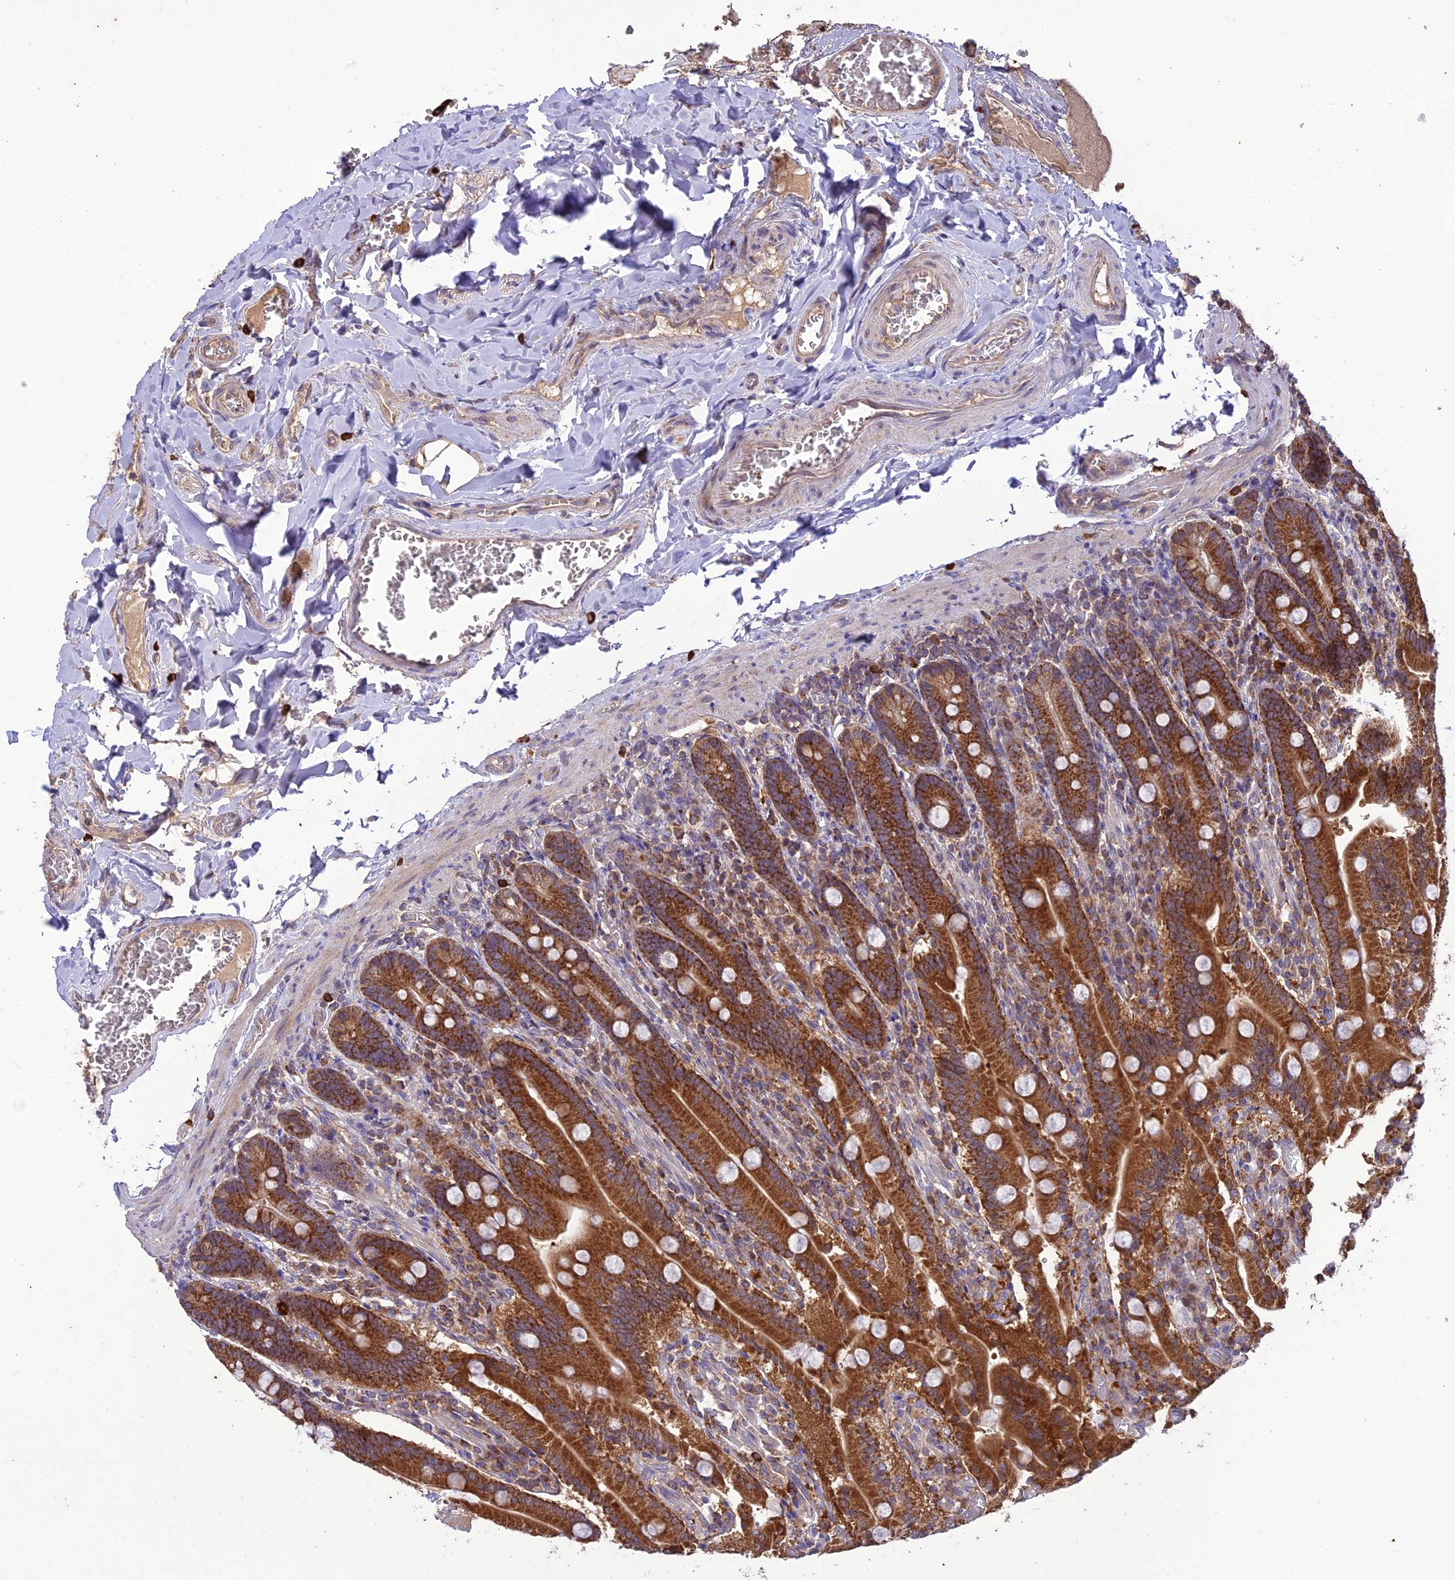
{"staining": {"intensity": "strong", "quantity": ">75%", "location": "cytoplasmic/membranous"}, "tissue": "duodenum", "cell_type": "Glandular cells", "image_type": "normal", "snomed": [{"axis": "morphology", "description": "Normal tissue, NOS"}, {"axis": "topography", "description": "Duodenum"}], "caption": "Duodenum stained with DAB immunohistochemistry (IHC) shows high levels of strong cytoplasmic/membranous positivity in about >75% of glandular cells.", "gene": "NDUFAF1", "patient": {"sex": "female", "age": 62}}